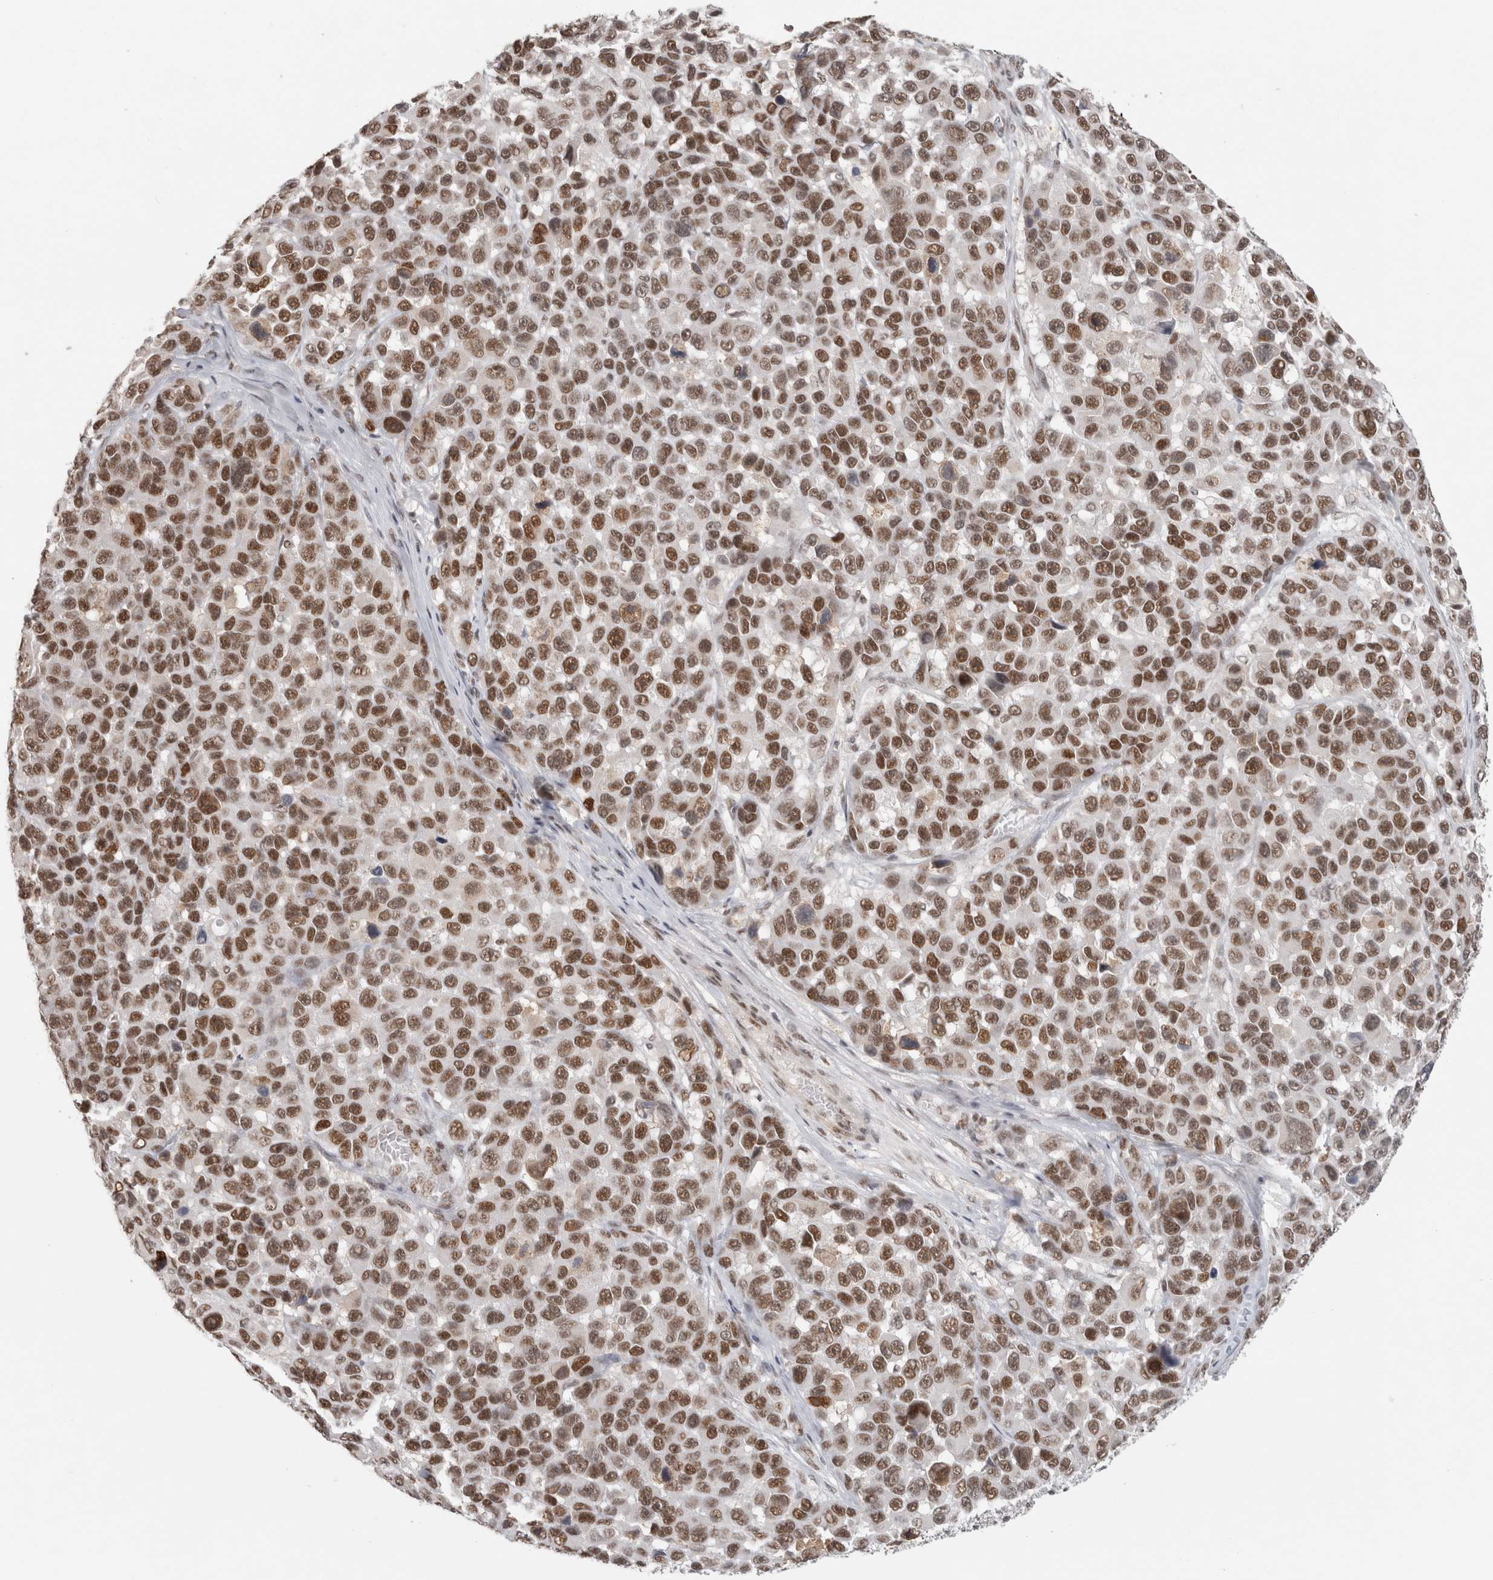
{"staining": {"intensity": "strong", "quantity": ">75%", "location": "nuclear"}, "tissue": "melanoma", "cell_type": "Tumor cells", "image_type": "cancer", "snomed": [{"axis": "morphology", "description": "Malignant melanoma, NOS"}, {"axis": "topography", "description": "Skin"}], "caption": "Malignant melanoma stained with a protein marker exhibits strong staining in tumor cells.", "gene": "ZNF830", "patient": {"sex": "male", "age": 53}}